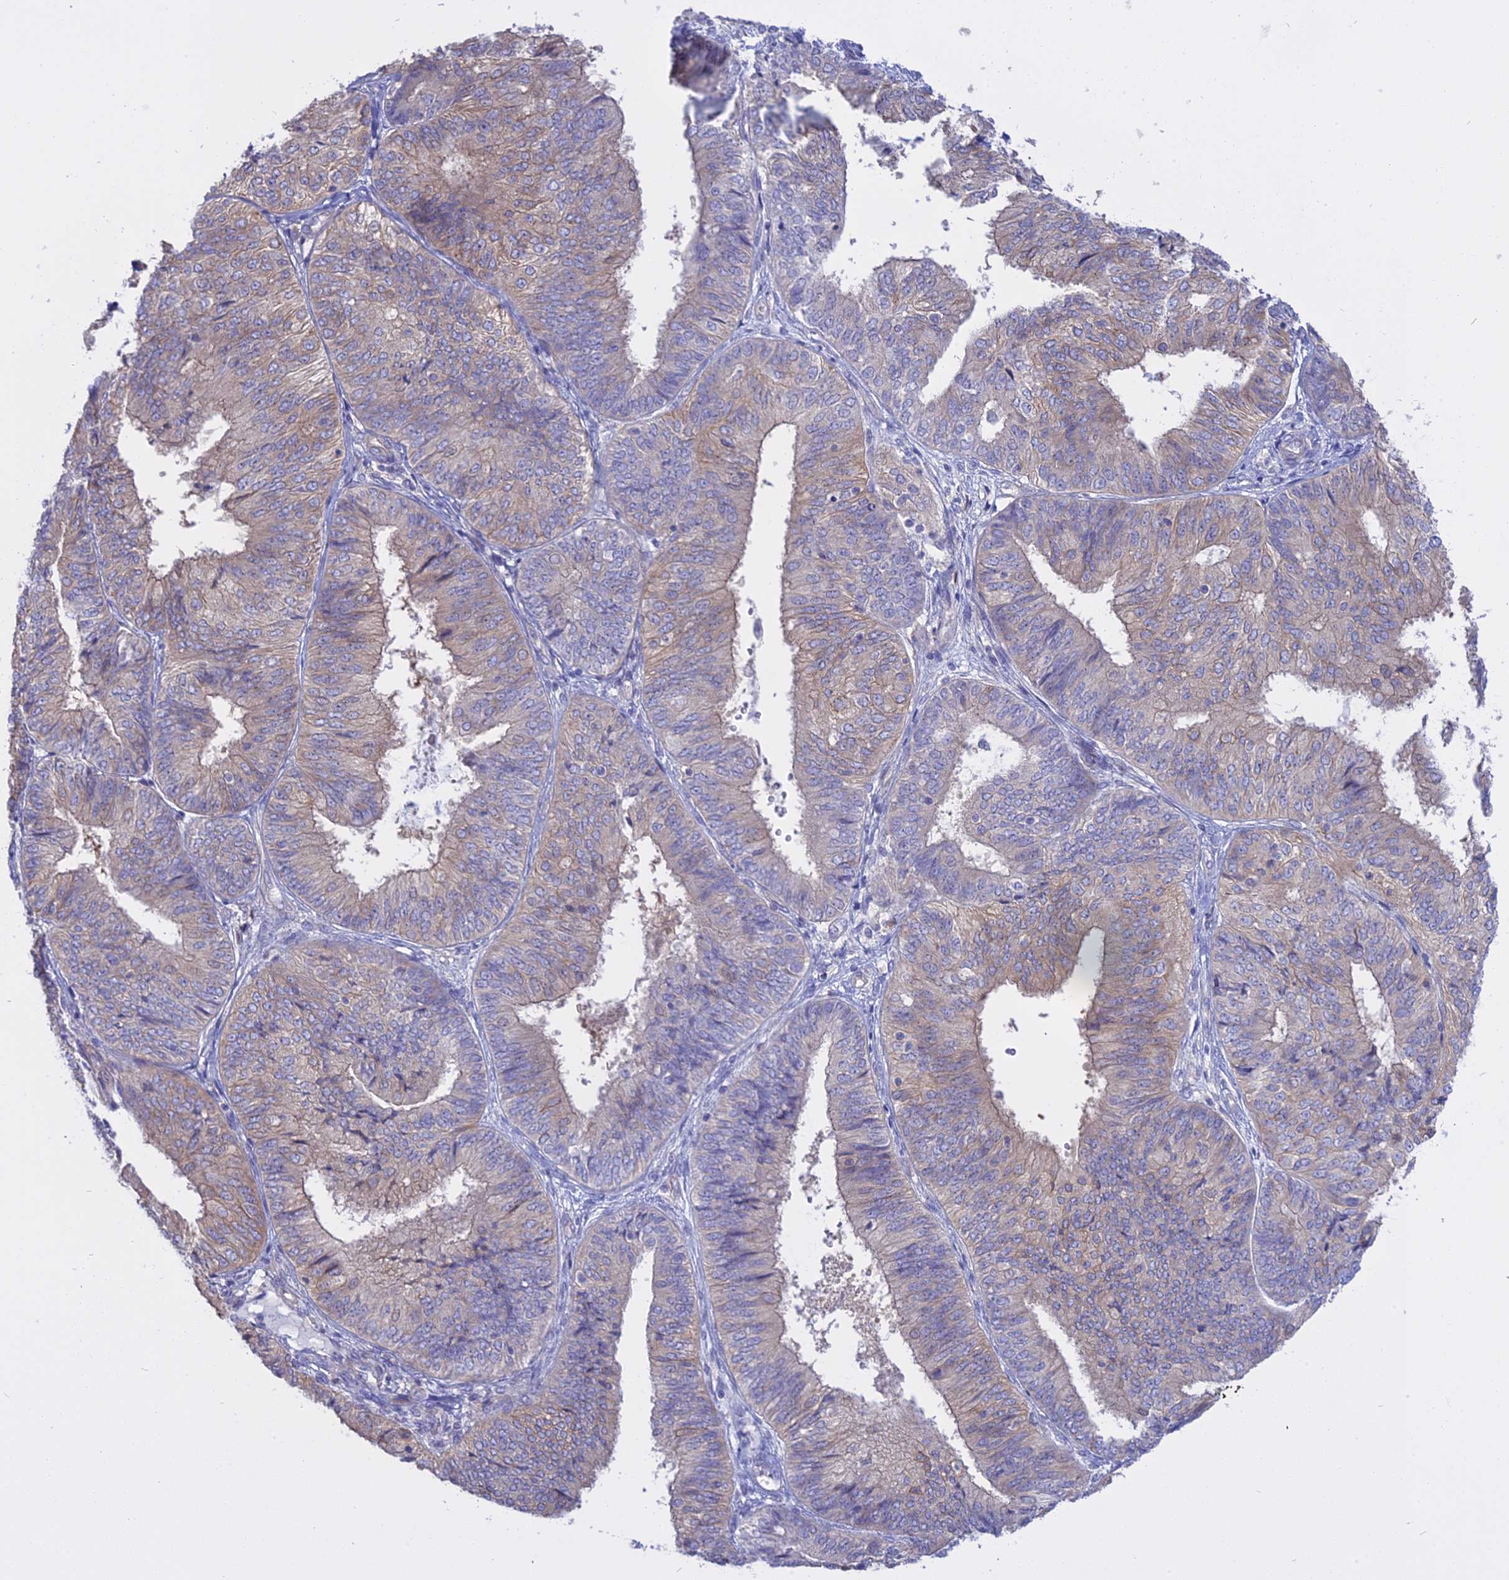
{"staining": {"intensity": "moderate", "quantity": "25%-75%", "location": "cytoplasmic/membranous"}, "tissue": "endometrial cancer", "cell_type": "Tumor cells", "image_type": "cancer", "snomed": [{"axis": "morphology", "description": "Adenocarcinoma, NOS"}, {"axis": "topography", "description": "Endometrium"}], "caption": "Brown immunohistochemical staining in human adenocarcinoma (endometrial) reveals moderate cytoplasmic/membranous expression in approximately 25%-75% of tumor cells.", "gene": "AHCYL1", "patient": {"sex": "female", "age": 58}}